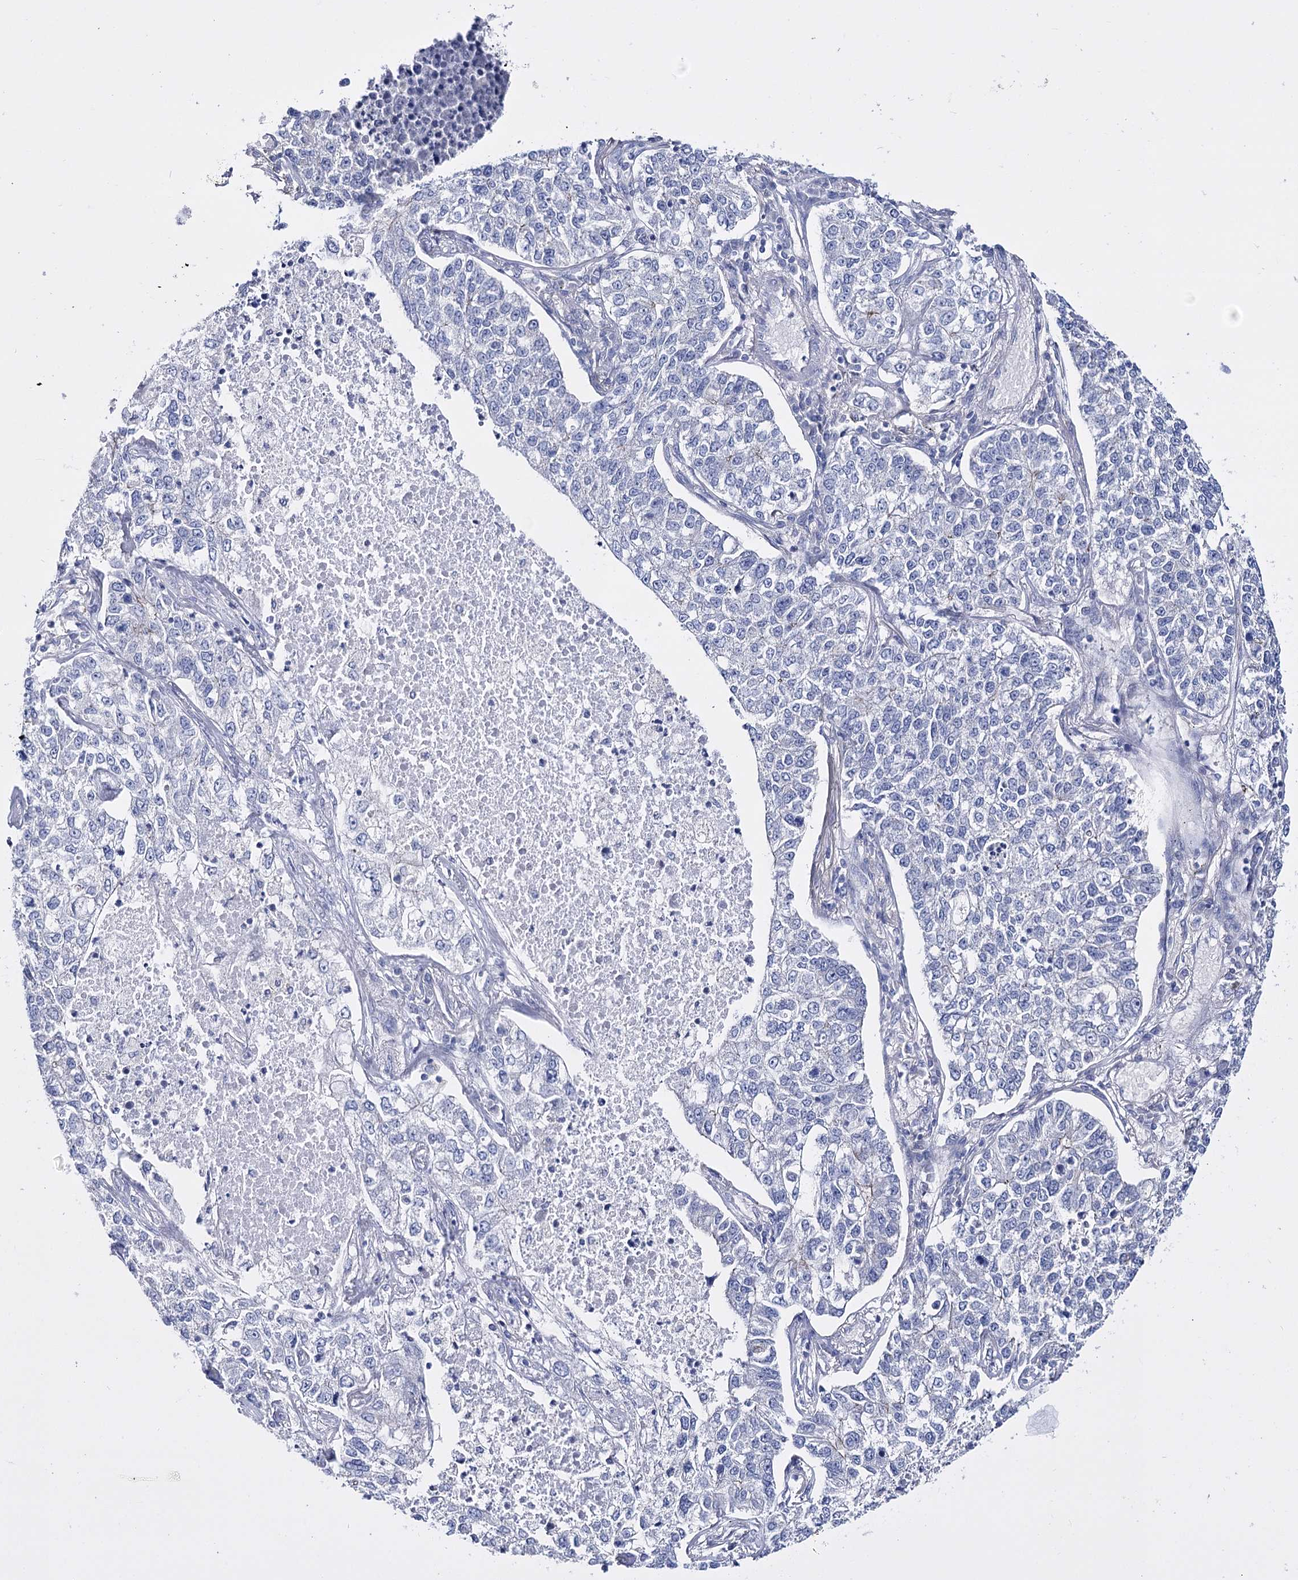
{"staining": {"intensity": "negative", "quantity": "none", "location": "none"}, "tissue": "lung cancer", "cell_type": "Tumor cells", "image_type": "cancer", "snomed": [{"axis": "morphology", "description": "Adenocarcinoma, NOS"}, {"axis": "topography", "description": "Lung"}], "caption": "Immunohistochemical staining of lung cancer demonstrates no significant staining in tumor cells.", "gene": "LRRC34", "patient": {"sex": "male", "age": 49}}